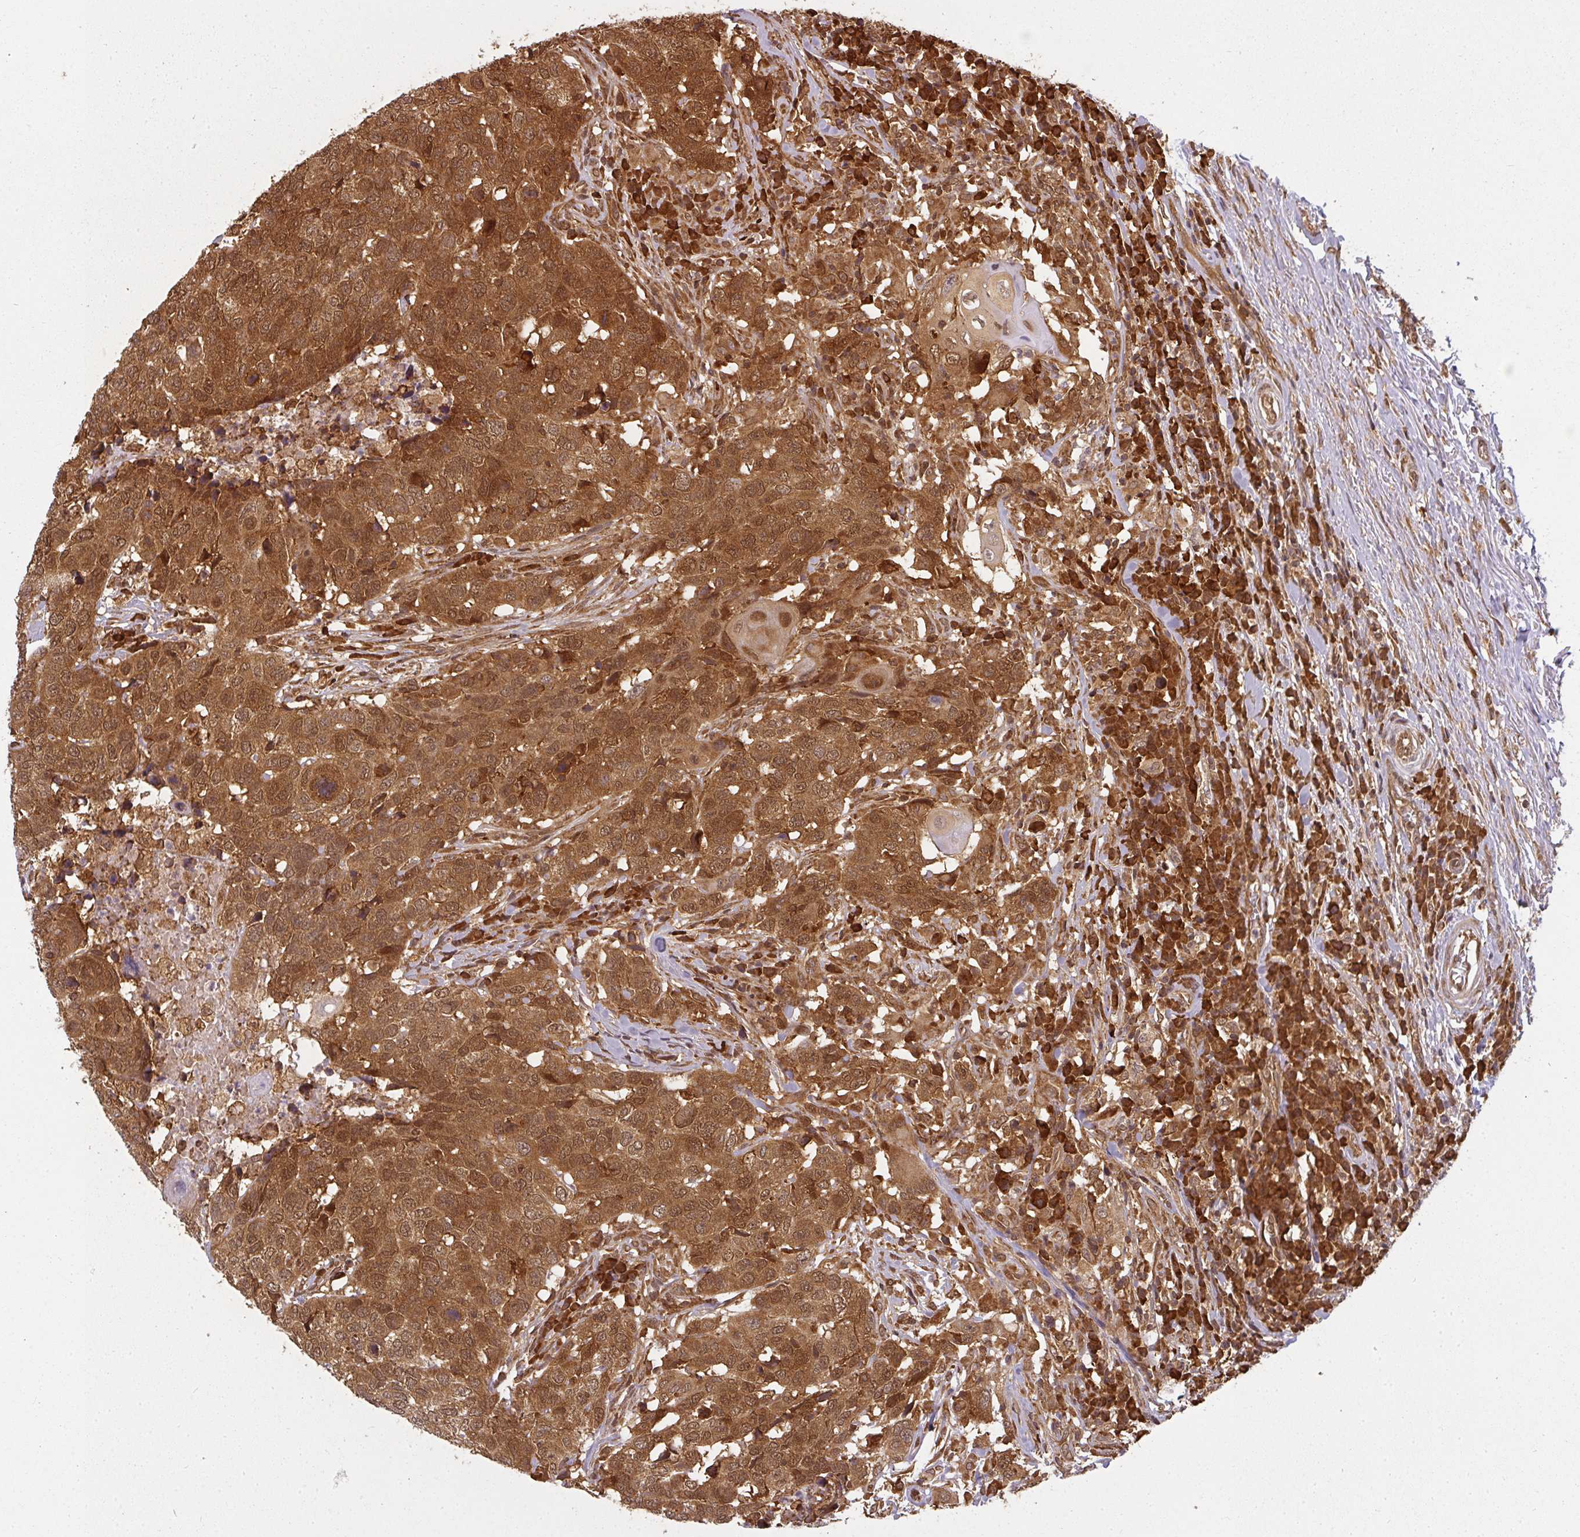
{"staining": {"intensity": "strong", "quantity": ">75%", "location": "cytoplasmic/membranous,nuclear"}, "tissue": "head and neck cancer", "cell_type": "Tumor cells", "image_type": "cancer", "snomed": [{"axis": "morphology", "description": "Normal tissue, NOS"}, {"axis": "morphology", "description": "Squamous cell carcinoma, NOS"}, {"axis": "topography", "description": "Skeletal muscle"}, {"axis": "topography", "description": "Vascular tissue"}, {"axis": "topography", "description": "Peripheral nerve tissue"}, {"axis": "topography", "description": "Head-Neck"}], "caption": "Immunohistochemistry of squamous cell carcinoma (head and neck) displays high levels of strong cytoplasmic/membranous and nuclear expression in approximately >75% of tumor cells.", "gene": "PPP6R3", "patient": {"sex": "male", "age": 66}}